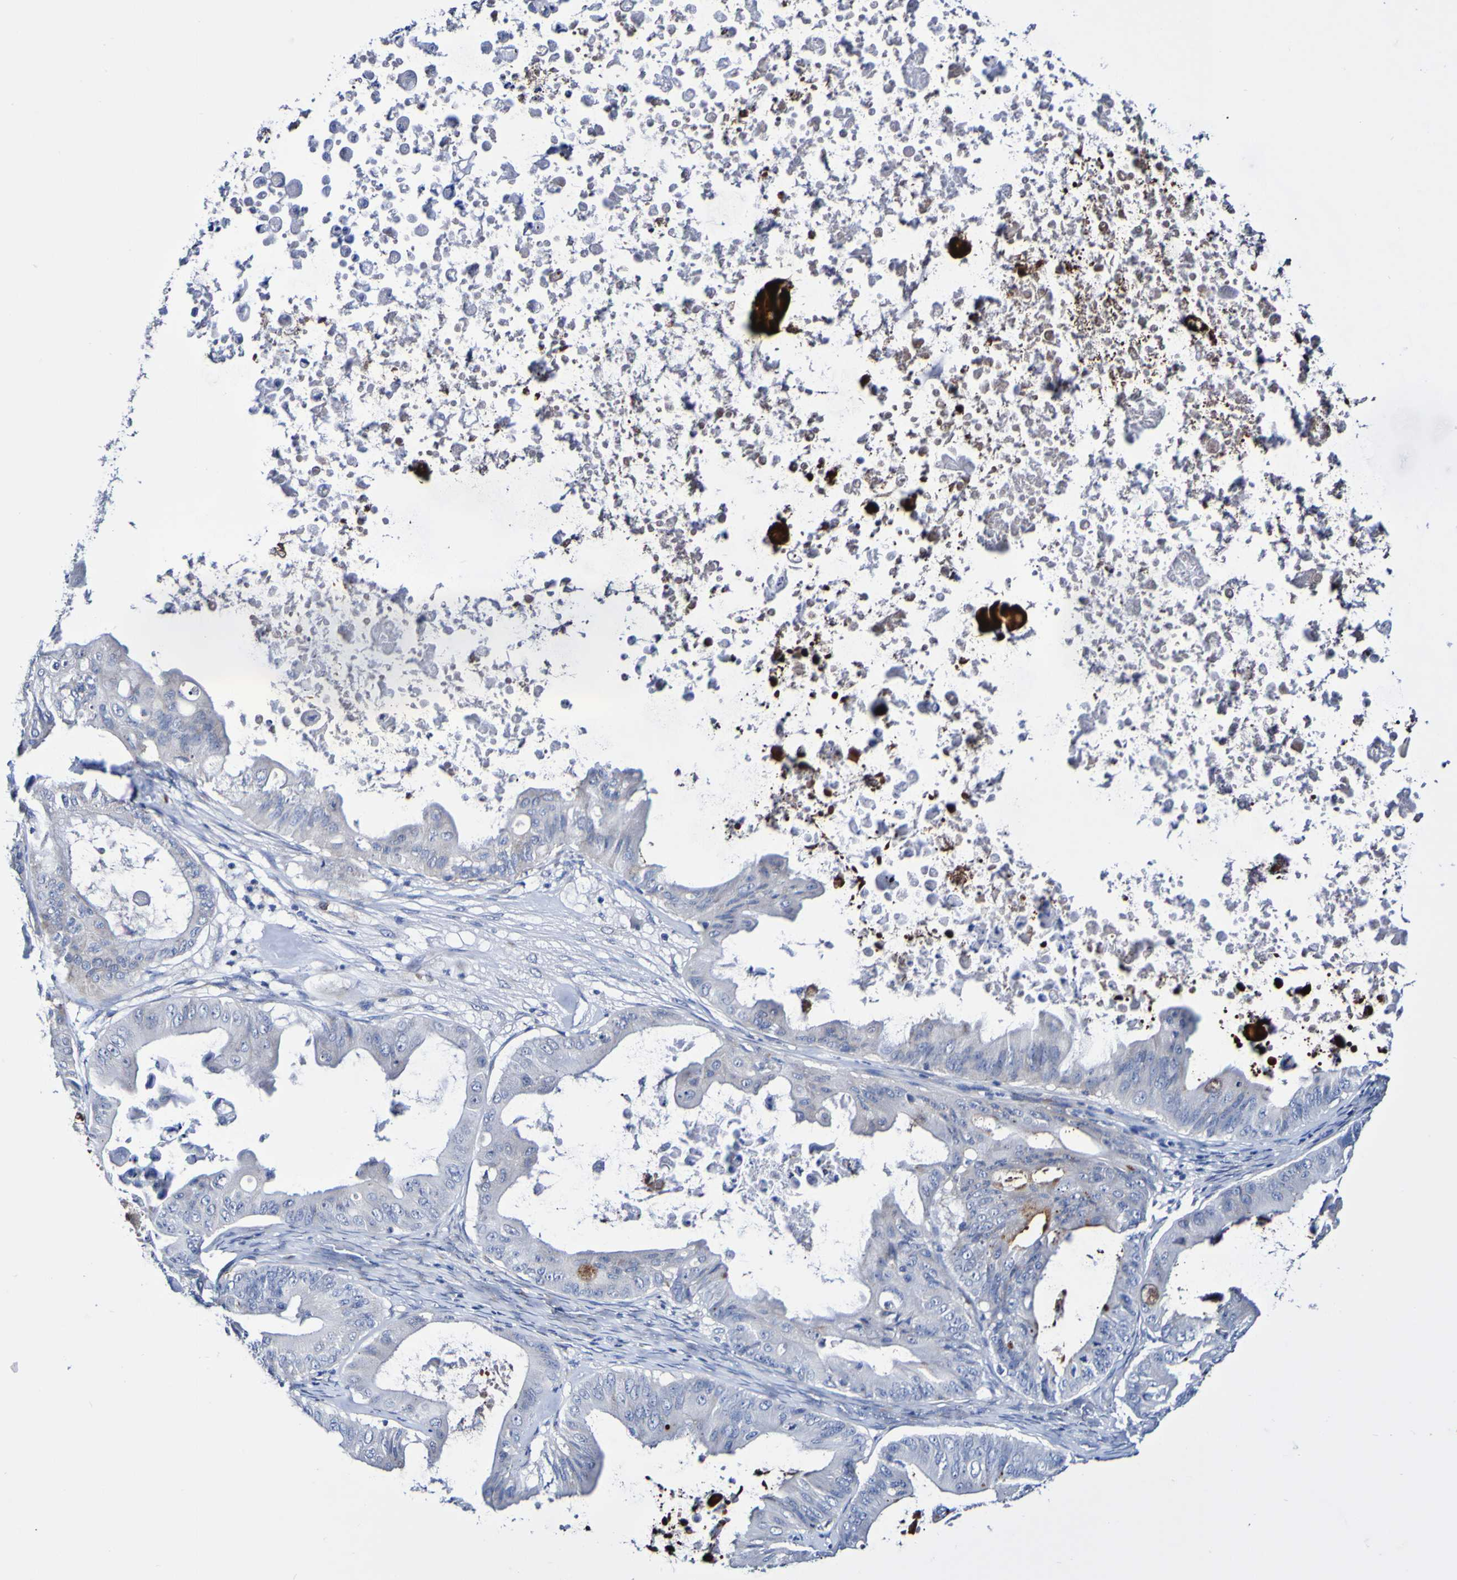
{"staining": {"intensity": "negative", "quantity": "none", "location": "none"}, "tissue": "ovarian cancer", "cell_type": "Tumor cells", "image_type": "cancer", "snomed": [{"axis": "morphology", "description": "Cystadenocarcinoma, mucinous, NOS"}, {"axis": "topography", "description": "Ovary"}], "caption": "There is no significant positivity in tumor cells of mucinous cystadenocarcinoma (ovarian).", "gene": "SEZ6", "patient": {"sex": "female", "age": 37}}